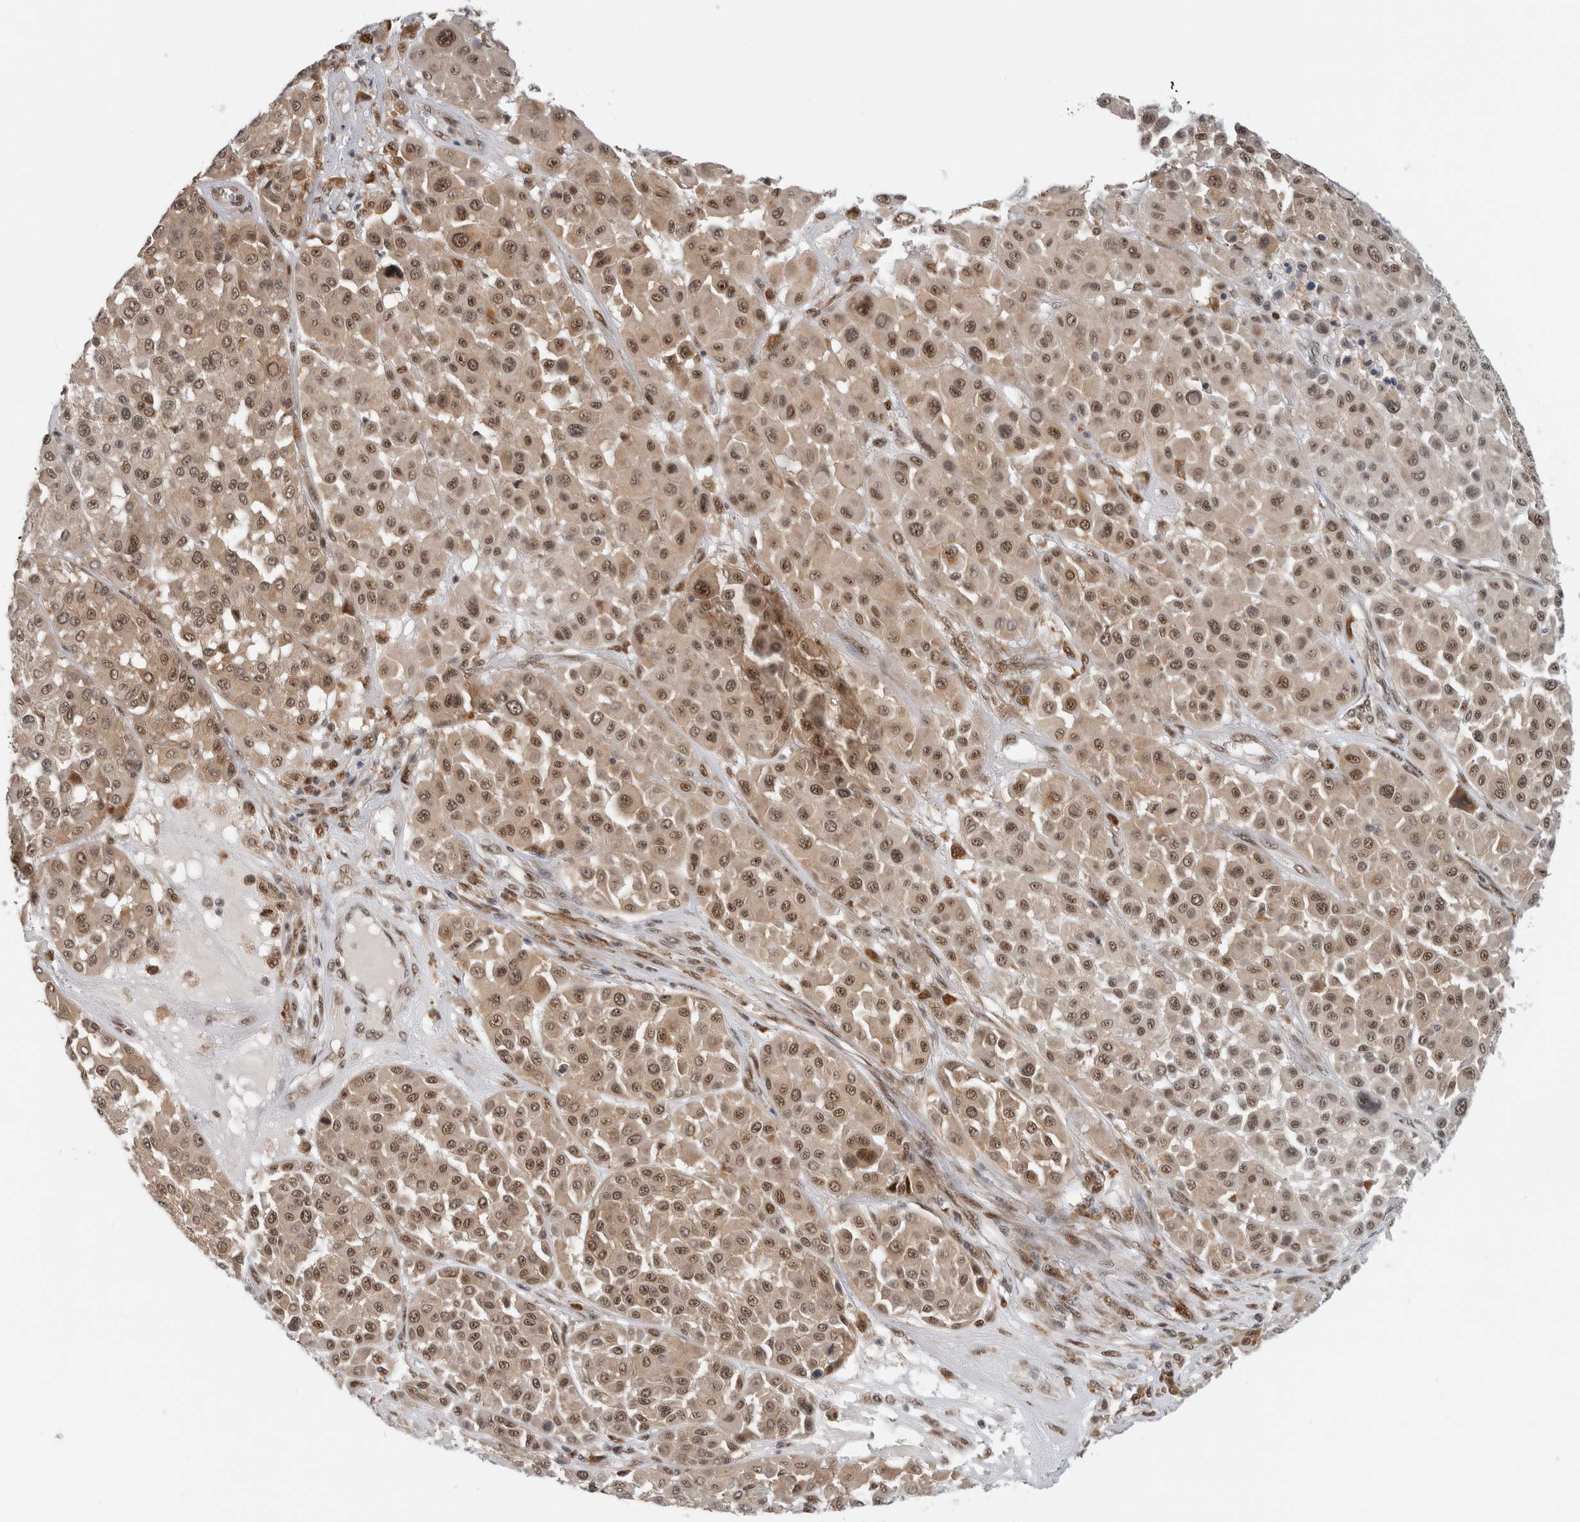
{"staining": {"intensity": "moderate", "quantity": ">75%", "location": "cytoplasmic/membranous,nuclear"}, "tissue": "melanoma", "cell_type": "Tumor cells", "image_type": "cancer", "snomed": [{"axis": "morphology", "description": "Malignant melanoma, Metastatic site"}, {"axis": "topography", "description": "Soft tissue"}], "caption": "Immunohistochemistry (DAB) staining of melanoma displays moderate cytoplasmic/membranous and nuclear protein expression in about >75% of tumor cells.", "gene": "NCAPG2", "patient": {"sex": "male", "age": 41}}